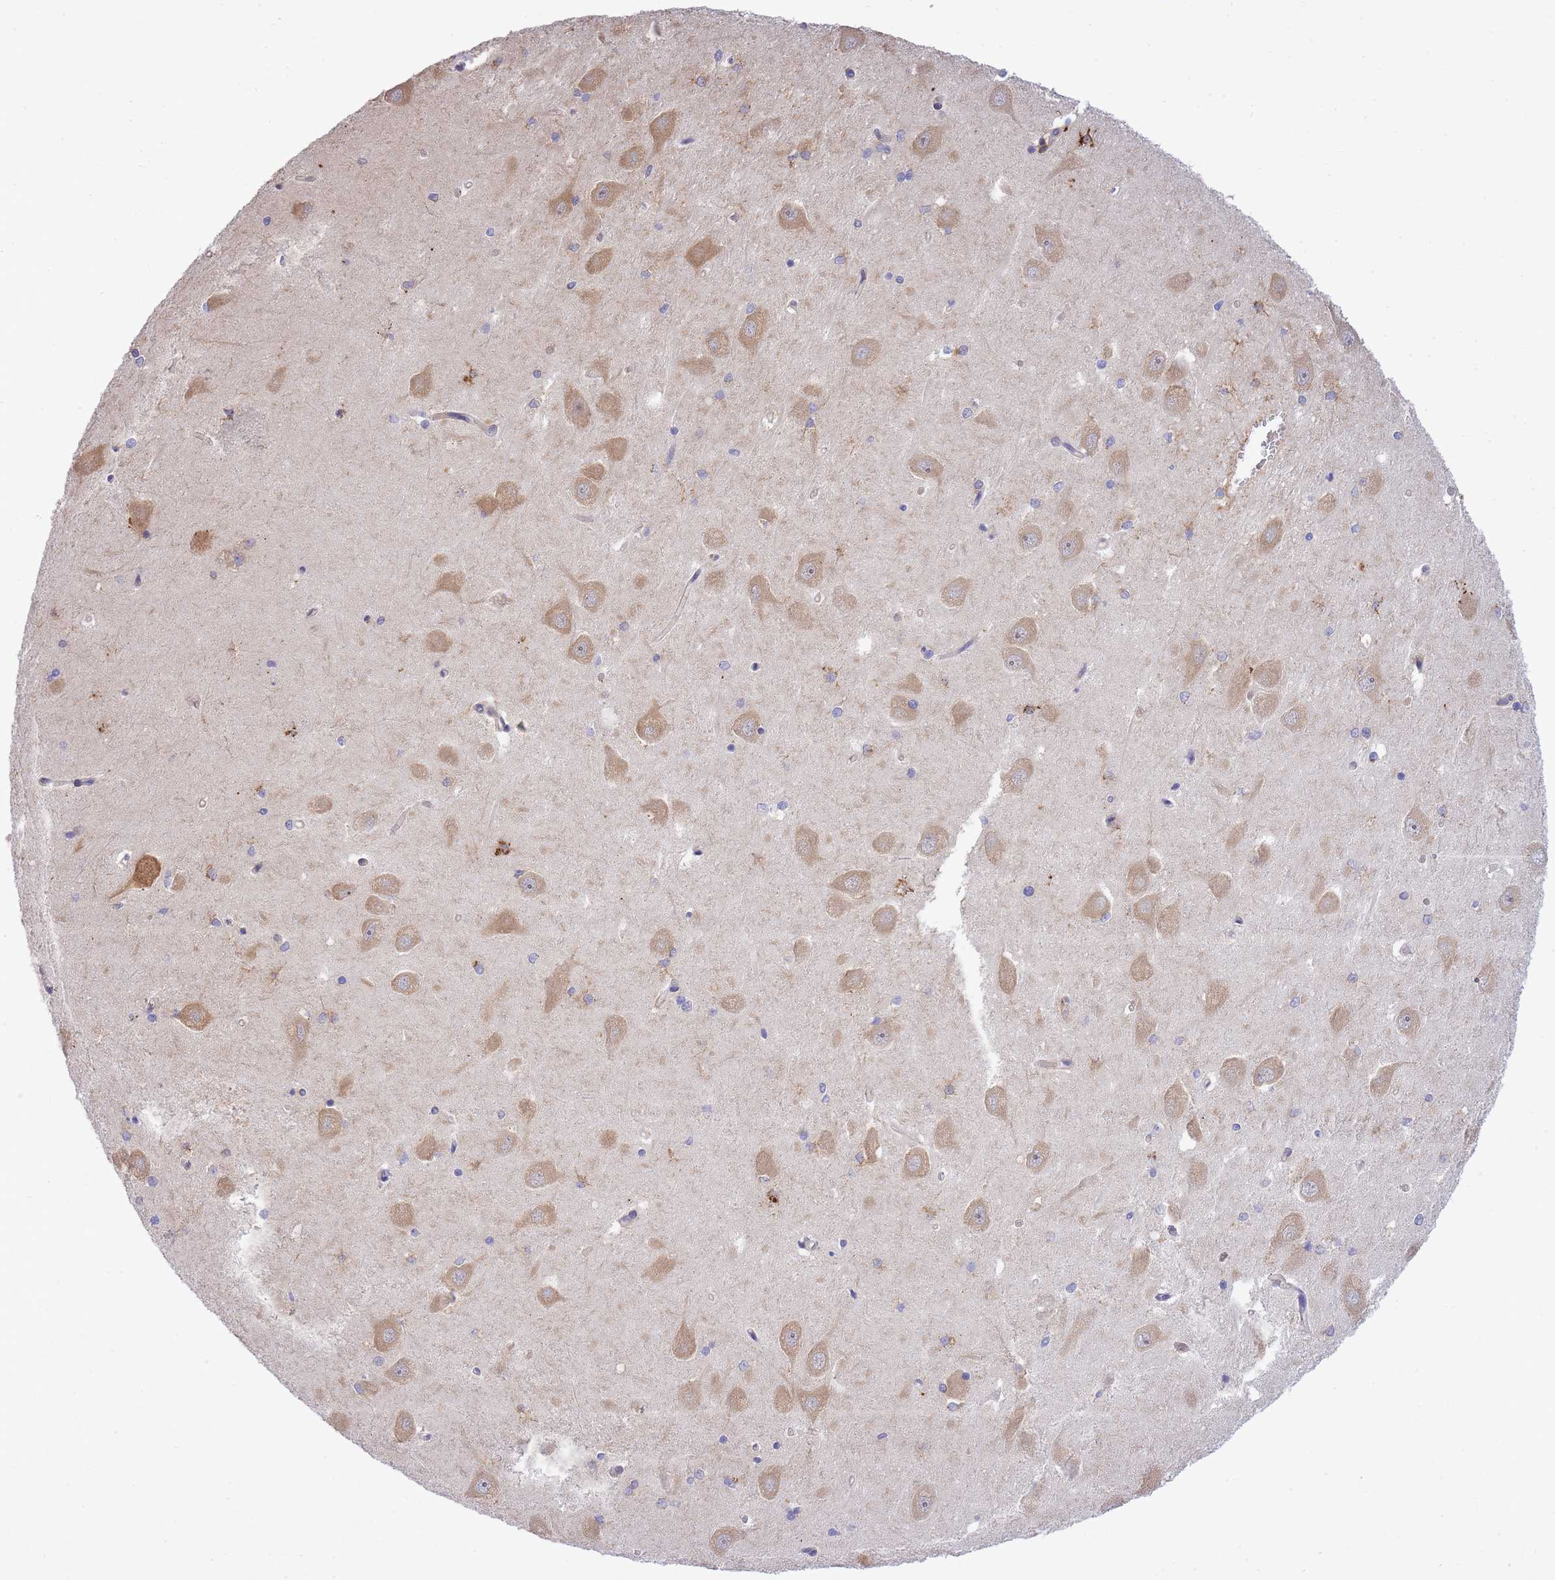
{"staining": {"intensity": "negative", "quantity": "none", "location": "none"}, "tissue": "hippocampus", "cell_type": "Glial cells", "image_type": "normal", "snomed": [{"axis": "morphology", "description": "Normal tissue, NOS"}, {"axis": "topography", "description": "Hippocampus"}], "caption": "Image shows no protein expression in glial cells of unremarkable hippocampus. (DAB (3,3'-diaminobenzidine) immunohistochemistry (IHC) with hematoxylin counter stain).", "gene": "EIF2B2", "patient": {"sex": "male", "age": 45}}